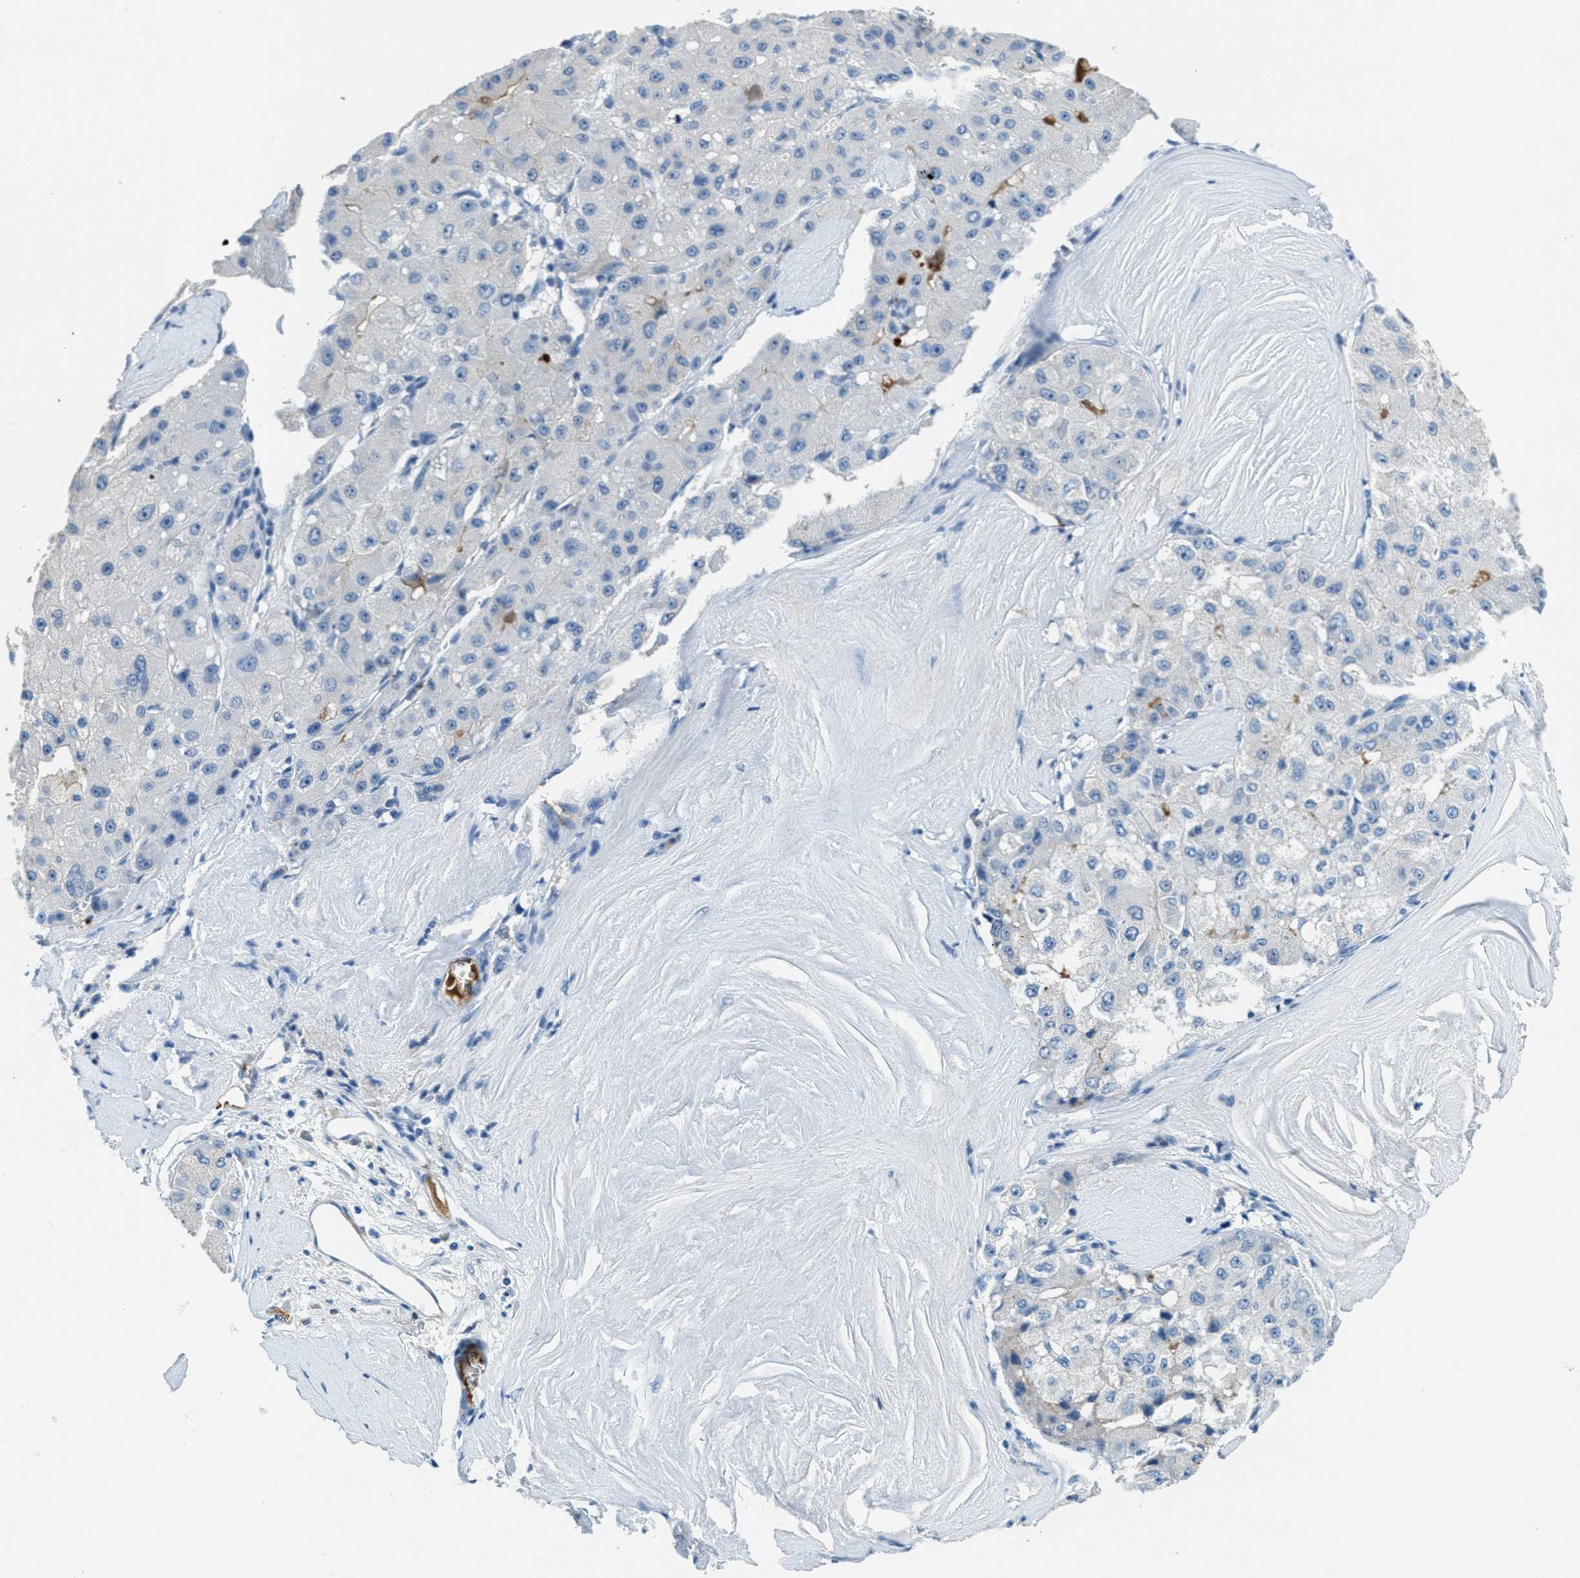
{"staining": {"intensity": "negative", "quantity": "none", "location": "none"}, "tissue": "liver cancer", "cell_type": "Tumor cells", "image_type": "cancer", "snomed": [{"axis": "morphology", "description": "Carcinoma, Hepatocellular, NOS"}, {"axis": "topography", "description": "Liver"}], "caption": "The photomicrograph shows no staining of tumor cells in liver cancer.", "gene": "A2M", "patient": {"sex": "male", "age": 80}}